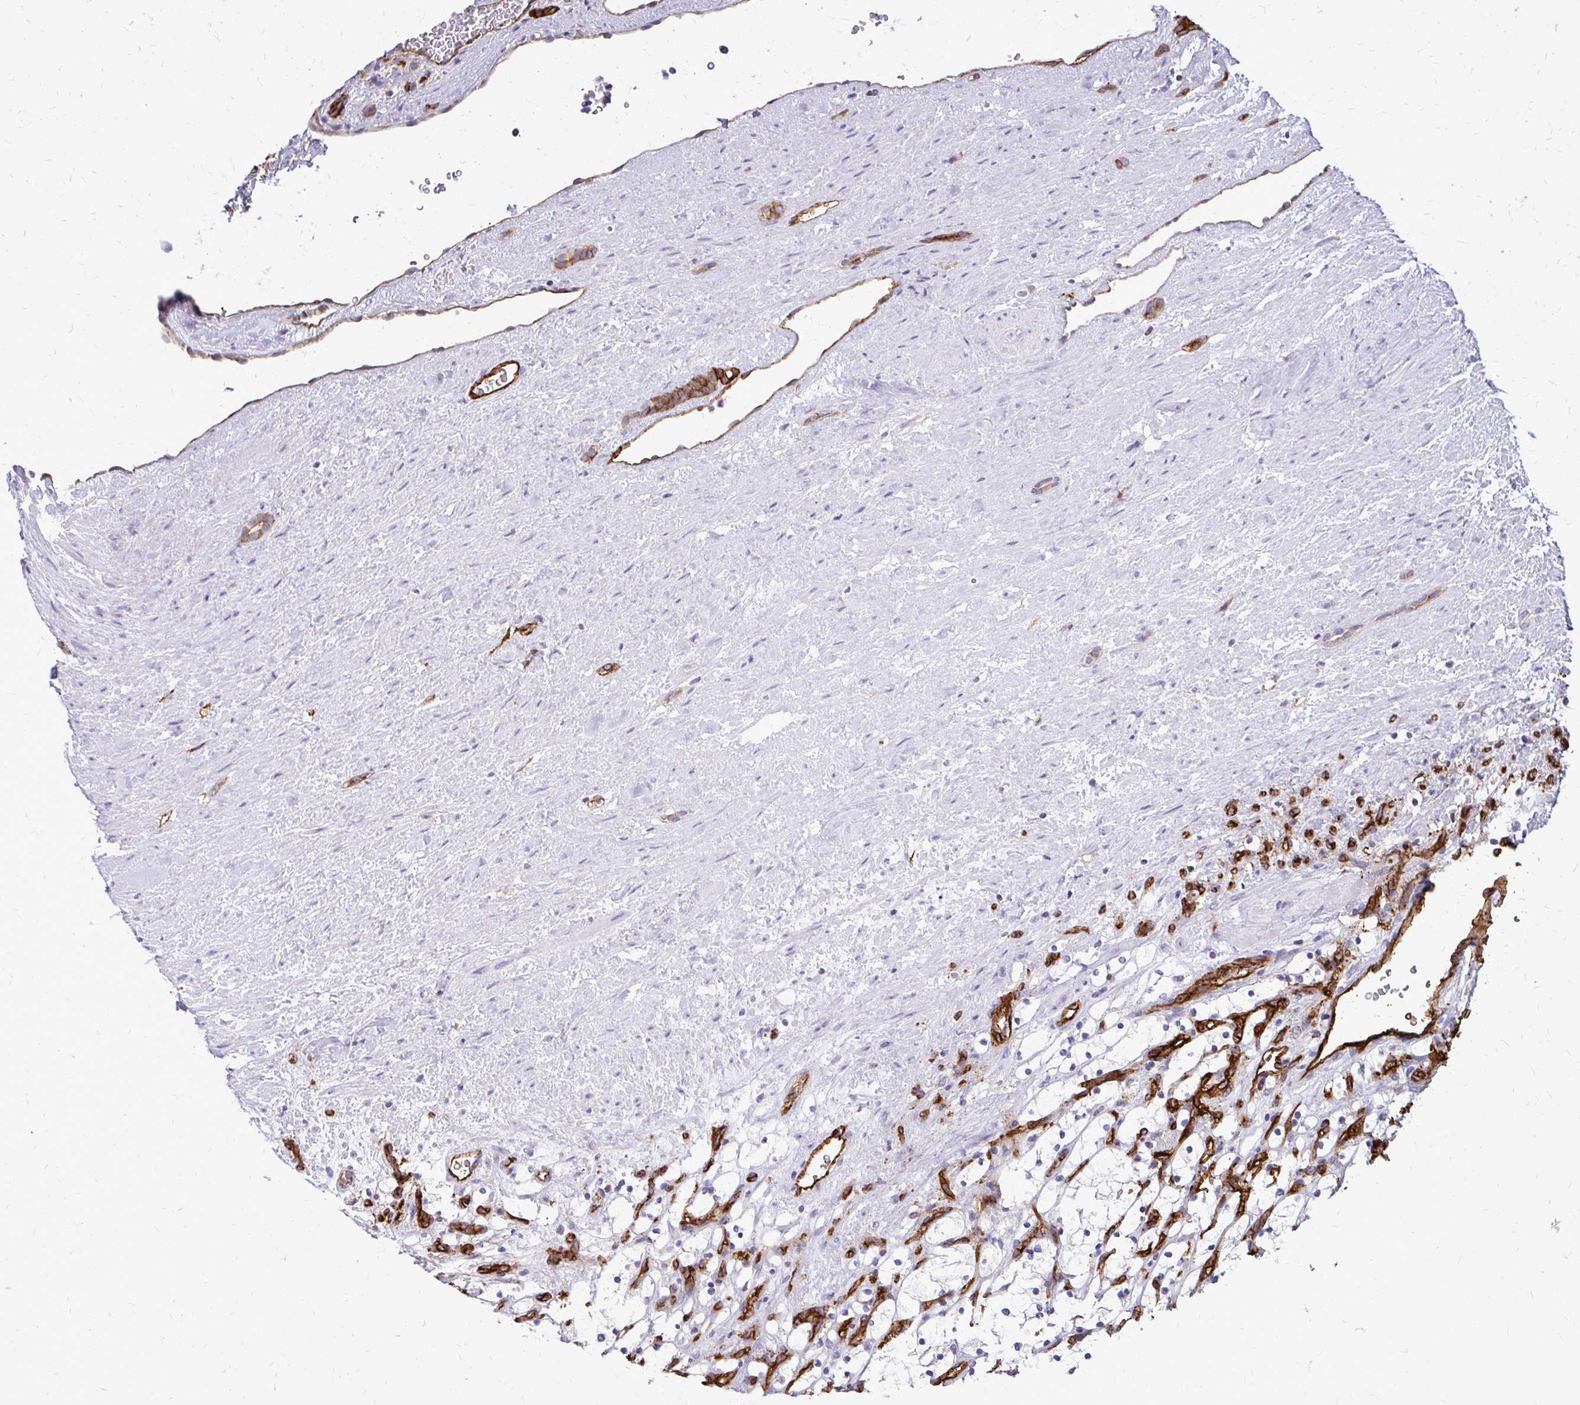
{"staining": {"intensity": "negative", "quantity": "none", "location": "none"}, "tissue": "renal cancer", "cell_type": "Tumor cells", "image_type": "cancer", "snomed": [{"axis": "morphology", "description": "Adenocarcinoma, NOS"}, {"axis": "topography", "description": "Kidney"}], "caption": "Renal cancer was stained to show a protein in brown. There is no significant staining in tumor cells.", "gene": "MARCKSL1", "patient": {"sex": "female", "age": 69}}